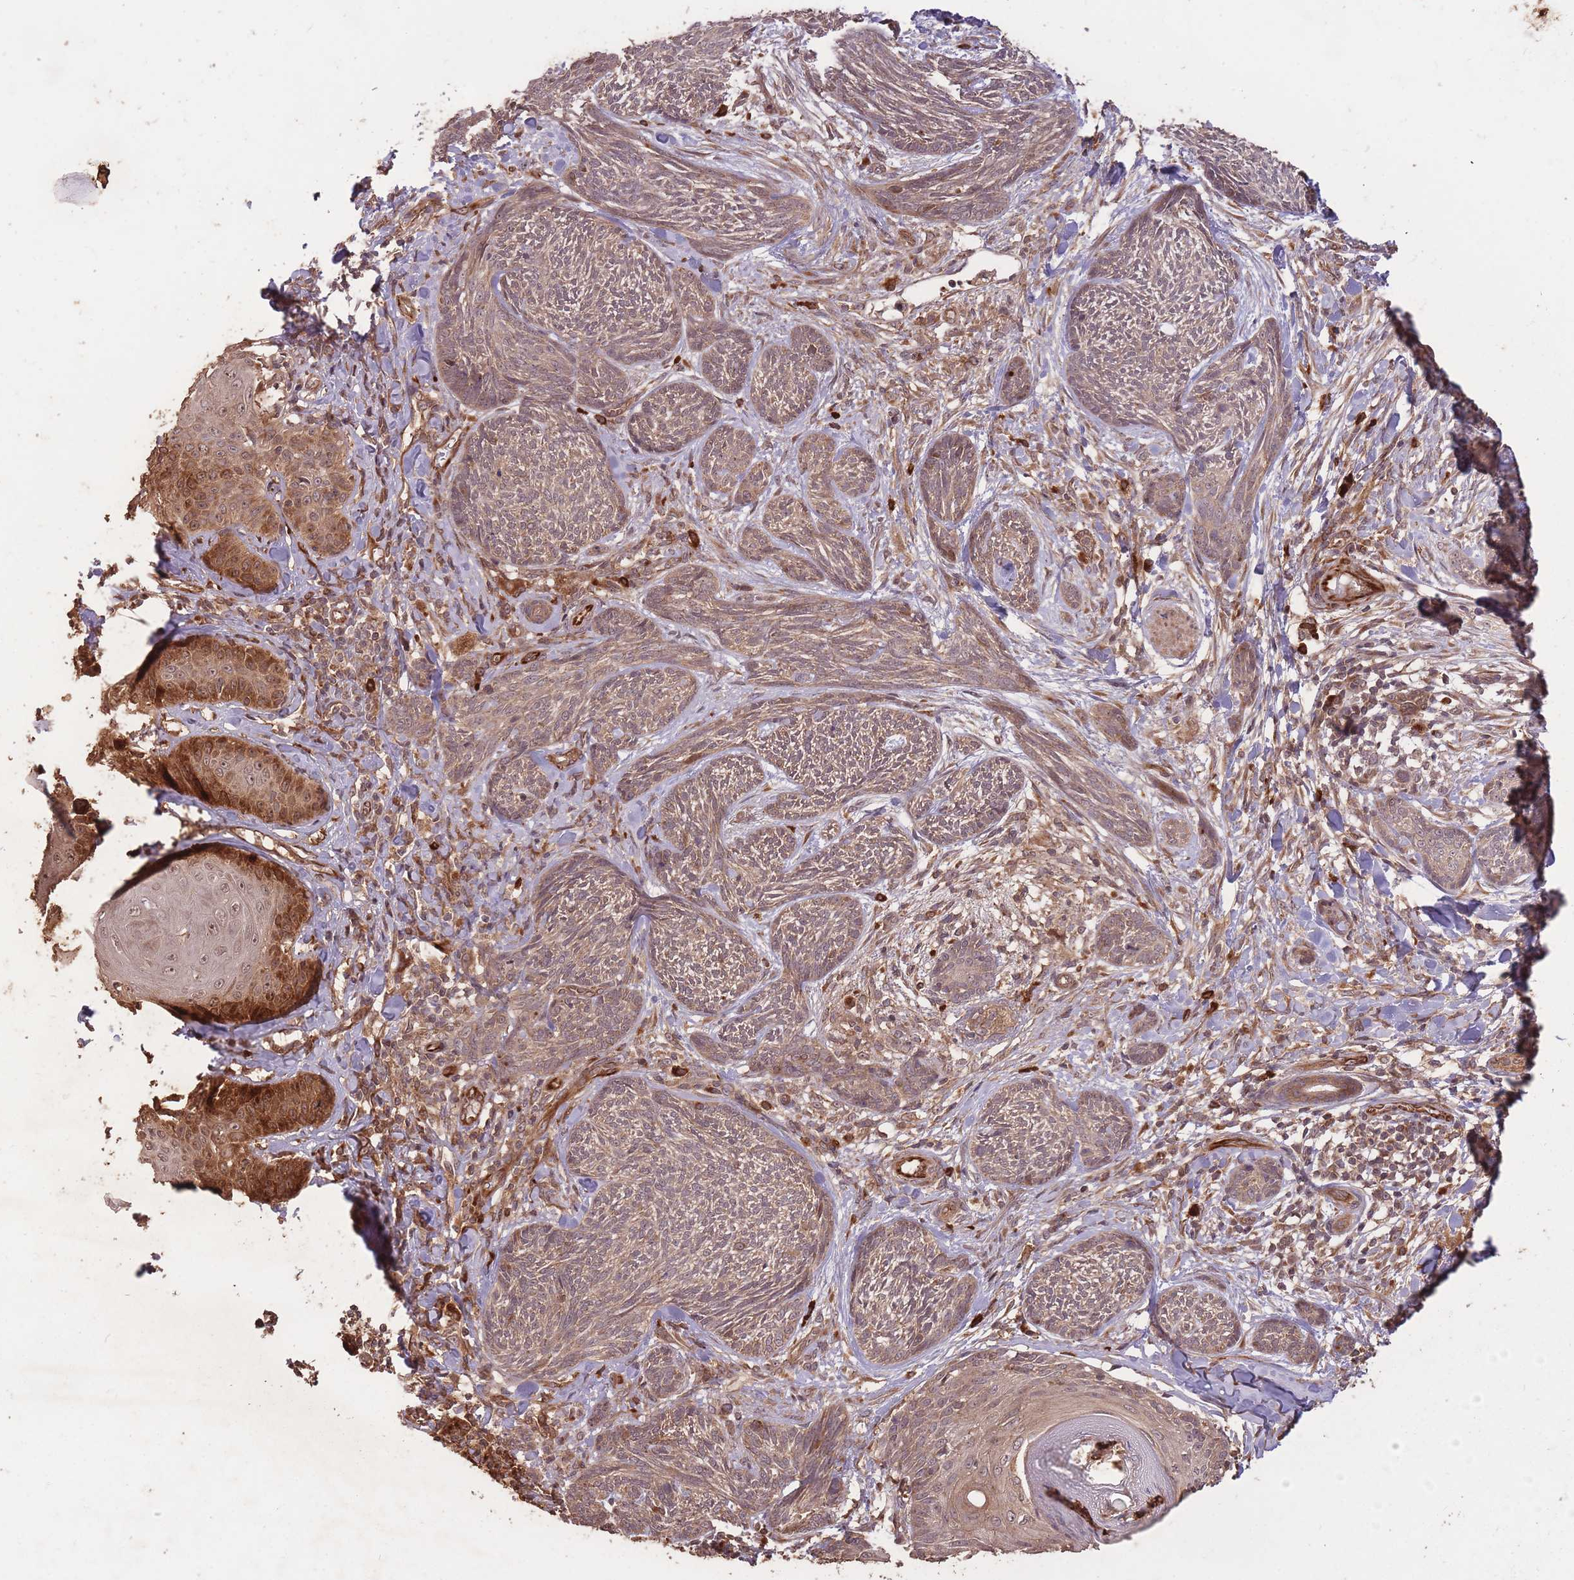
{"staining": {"intensity": "weak", "quantity": ">75%", "location": "cytoplasmic/membranous"}, "tissue": "skin cancer", "cell_type": "Tumor cells", "image_type": "cancer", "snomed": [{"axis": "morphology", "description": "Basal cell carcinoma"}, {"axis": "topography", "description": "Skin"}], "caption": "Tumor cells reveal weak cytoplasmic/membranous positivity in approximately >75% of cells in skin cancer (basal cell carcinoma).", "gene": "ERBB3", "patient": {"sex": "male", "age": 73}}